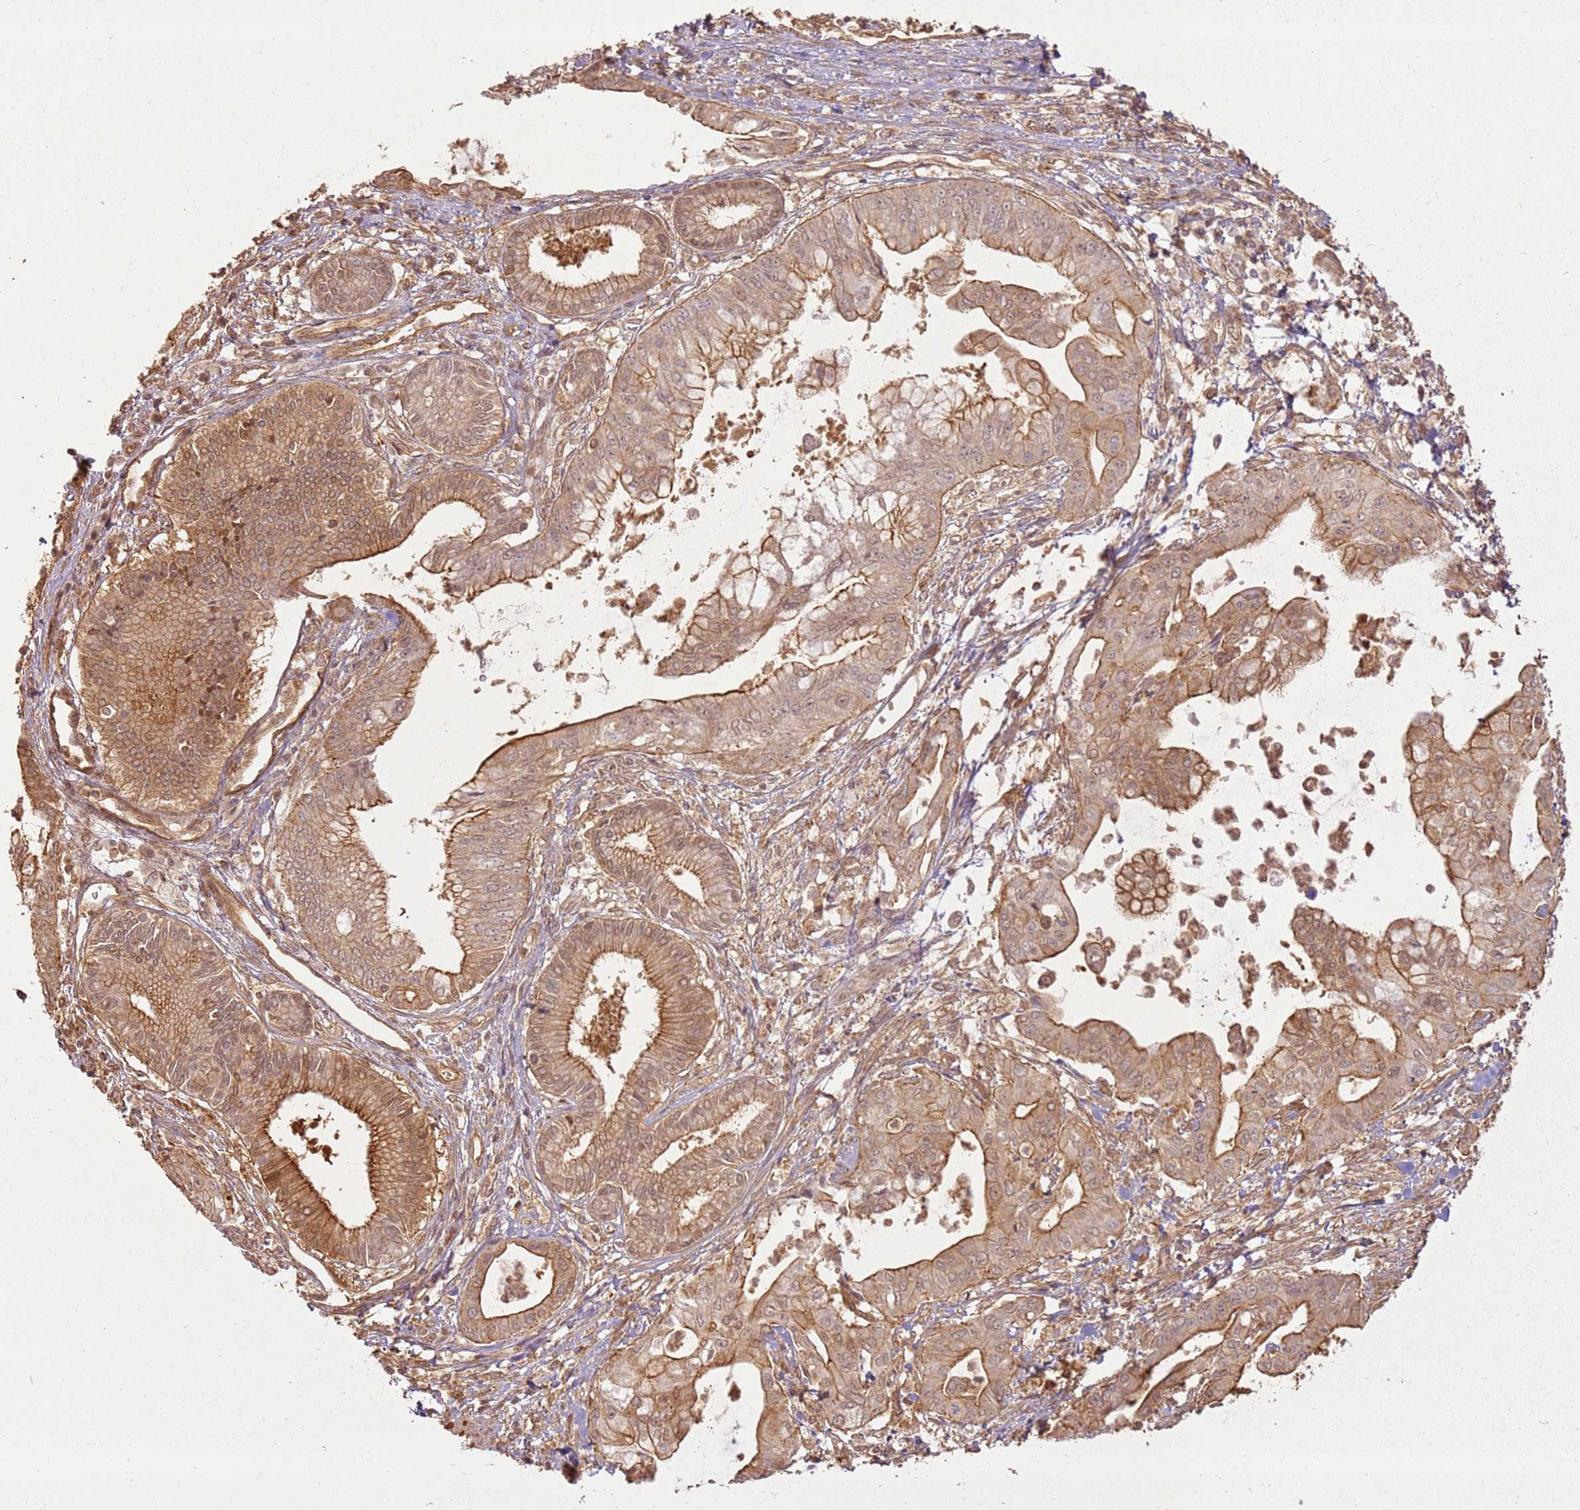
{"staining": {"intensity": "moderate", "quantity": ">75%", "location": "cytoplasmic/membranous"}, "tissue": "pancreatic cancer", "cell_type": "Tumor cells", "image_type": "cancer", "snomed": [{"axis": "morphology", "description": "Adenocarcinoma, NOS"}, {"axis": "topography", "description": "Pancreas"}], "caption": "Tumor cells reveal medium levels of moderate cytoplasmic/membranous positivity in about >75% of cells in human pancreatic cancer.", "gene": "ZNF776", "patient": {"sex": "male", "age": 46}}